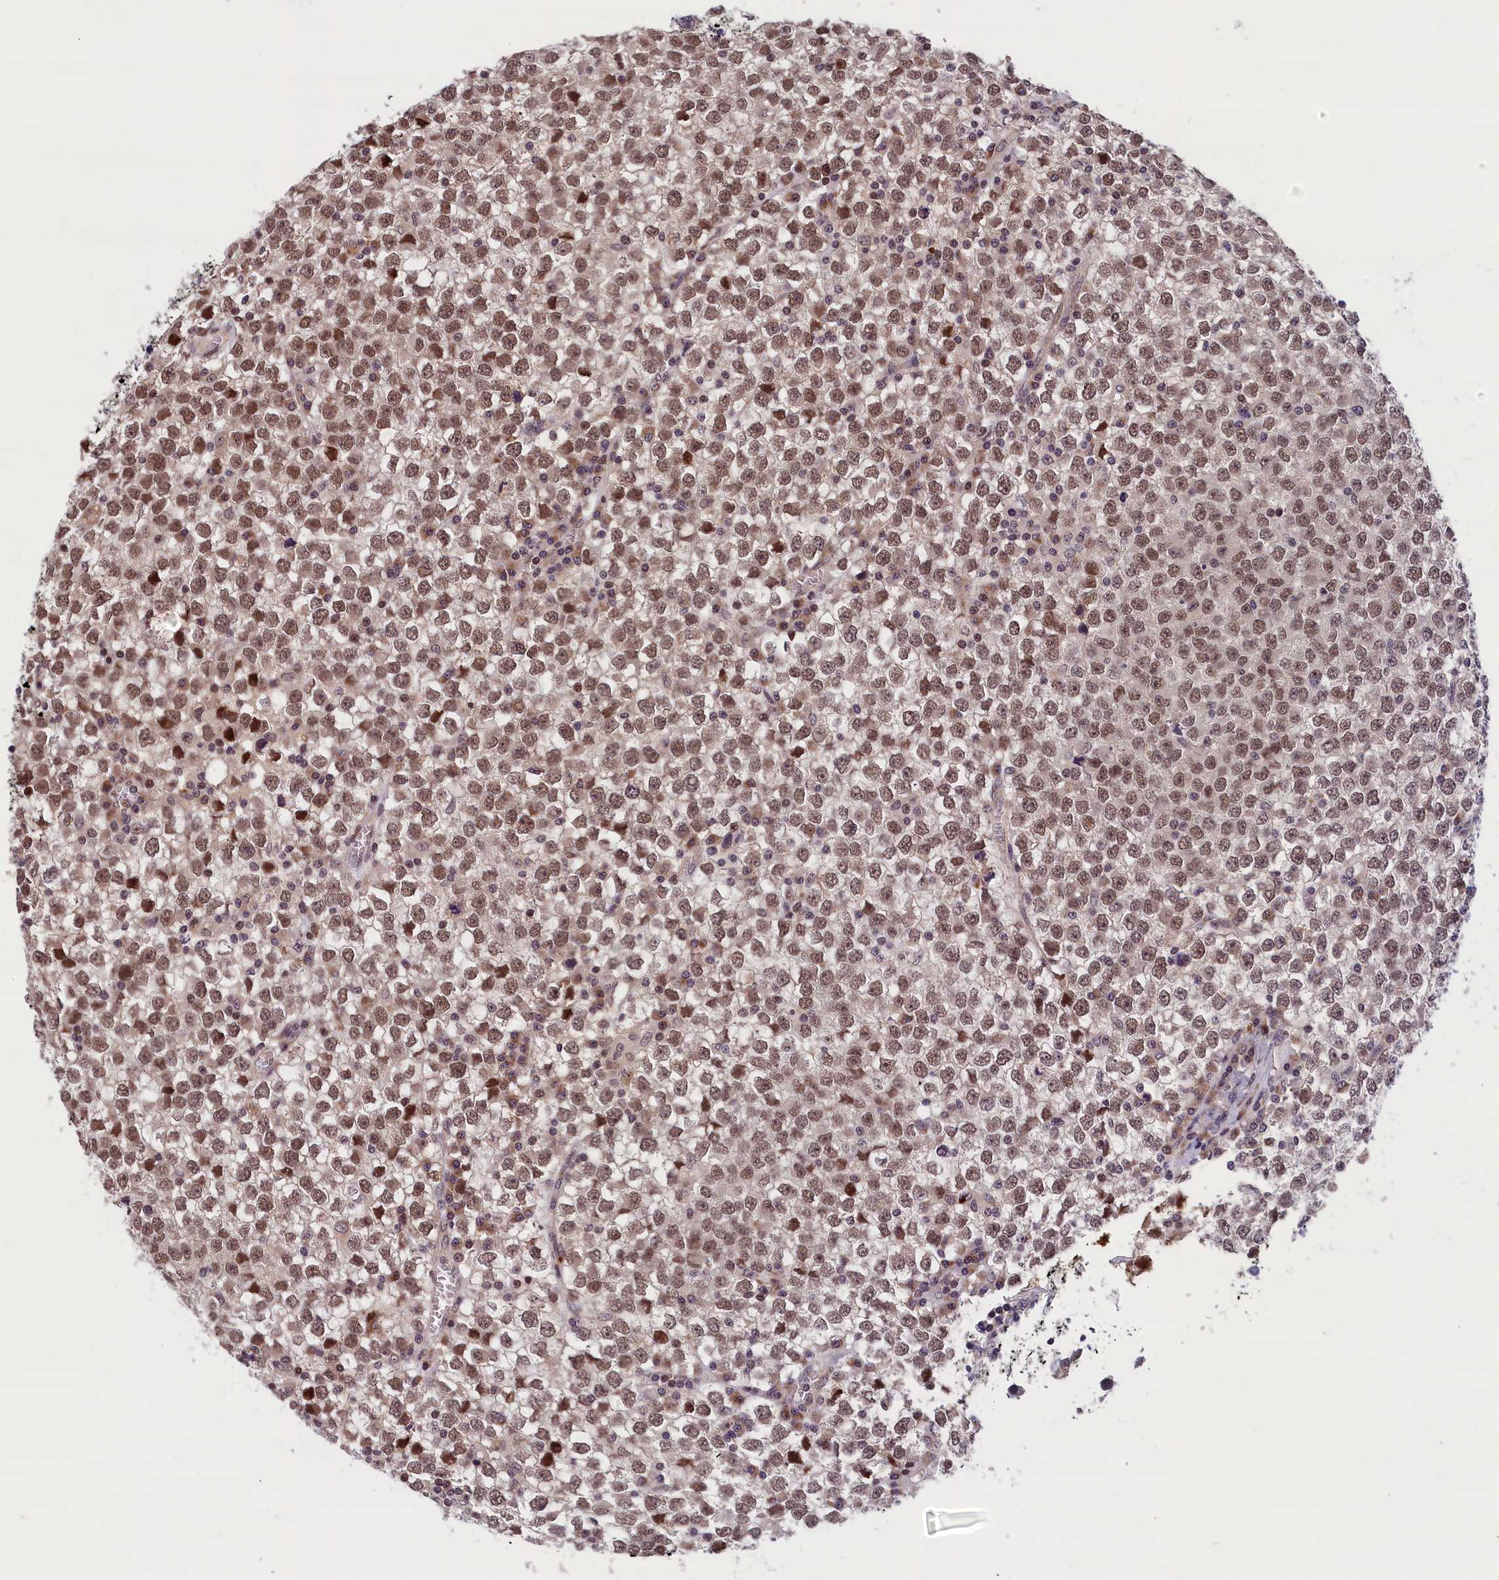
{"staining": {"intensity": "moderate", "quantity": ">75%", "location": "nuclear"}, "tissue": "testis cancer", "cell_type": "Tumor cells", "image_type": "cancer", "snomed": [{"axis": "morphology", "description": "Seminoma, NOS"}, {"axis": "topography", "description": "Testis"}], "caption": "Protein staining exhibits moderate nuclear staining in approximately >75% of tumor cells in testis cancer.", "gene": "KCNK6", "patient": {"sex": "male", "age": 65}}